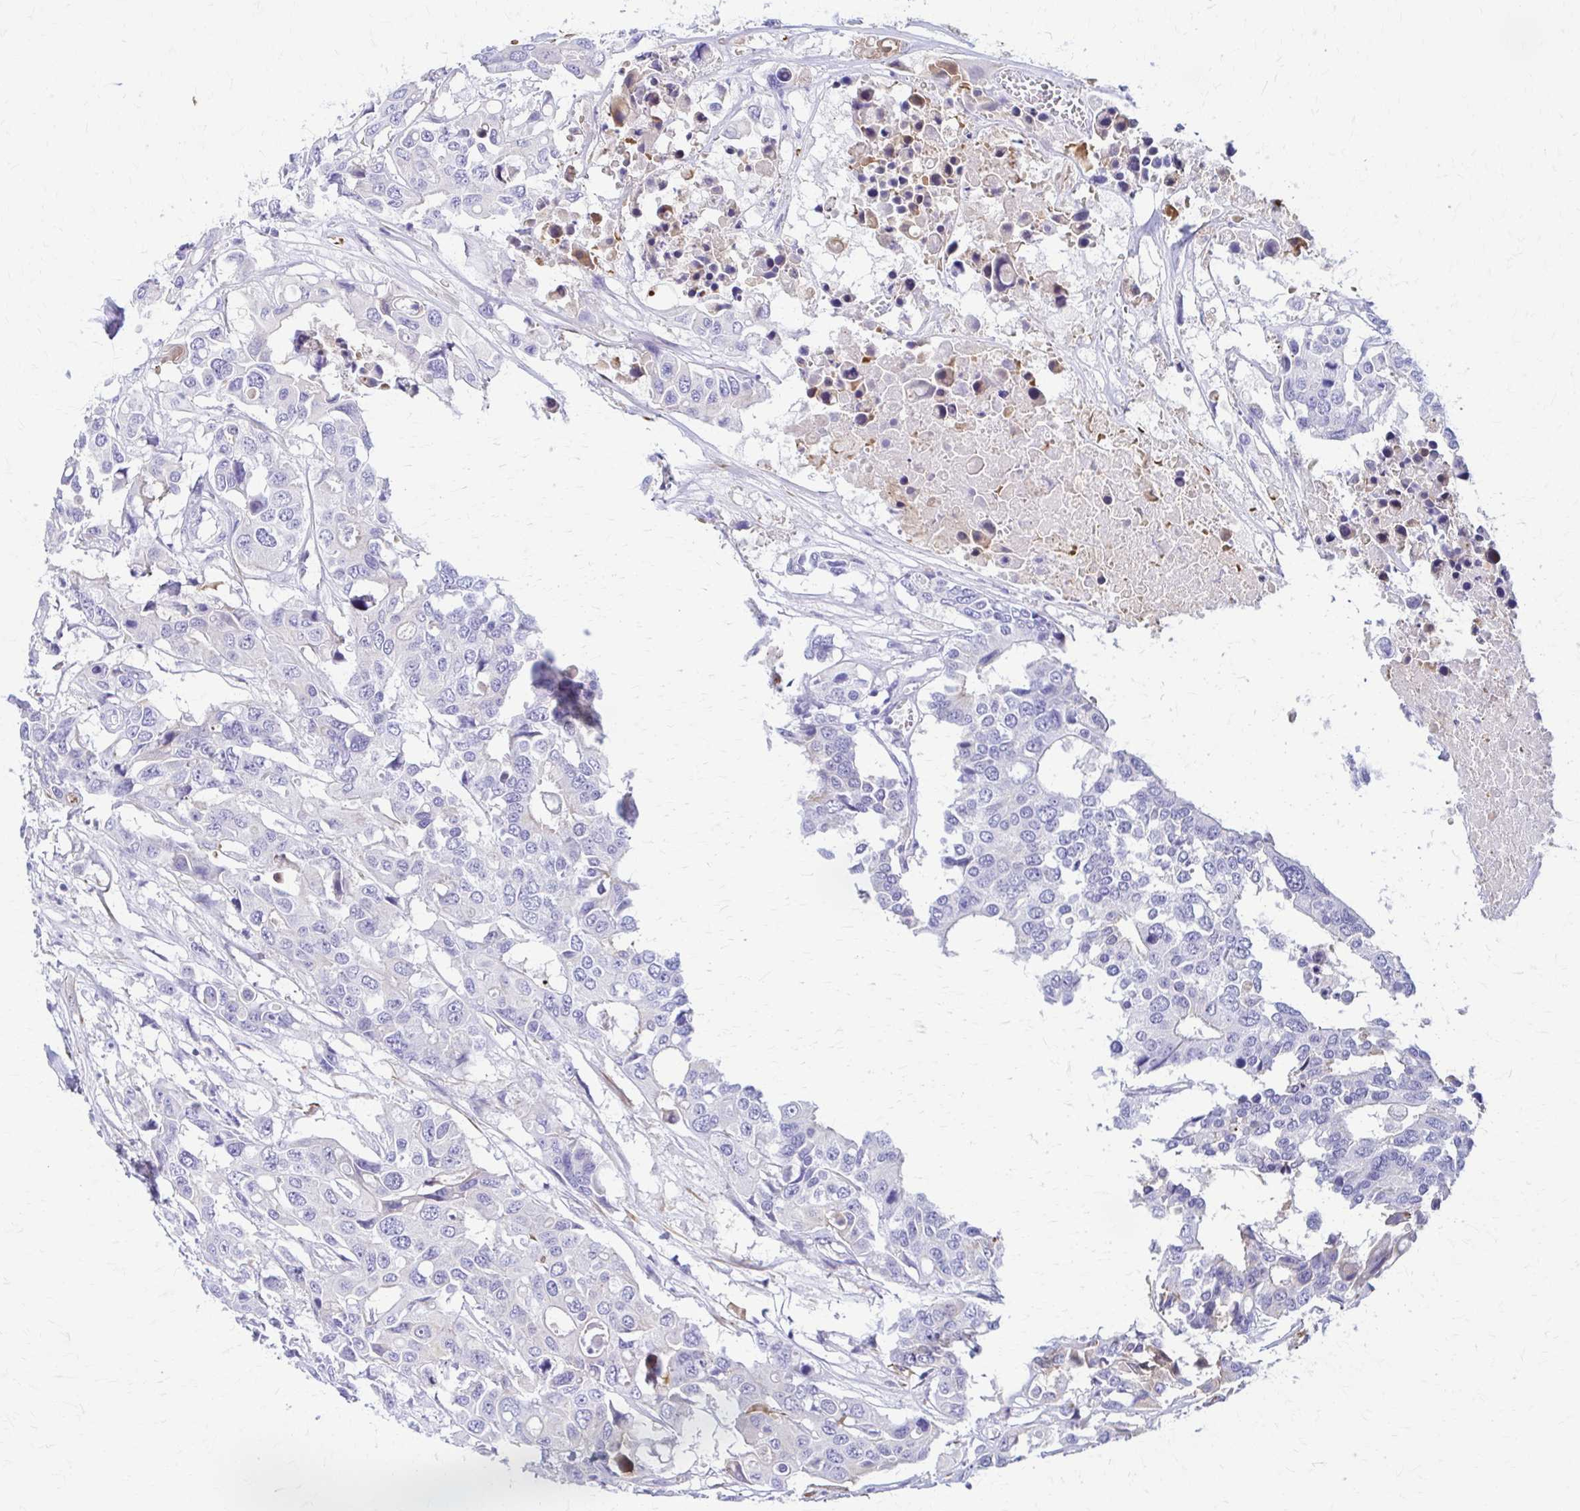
{"staining": {"intensity": "negative", "quantity": "none", "location": "none"}, "tissue": "colorectal cancer", "cell_type": "Tumor cells", "image_type": "cancer", "snomed": [{"axis": "morphology", "description": "Adenocarcinoma, NOS"}, {"axis": "topography", "description": "Colon"}], "caption": "This histopathology image is of colorectal cancer (adenocarcinoma) stained with immunohistochemistry to label a protein in brown with the nuclei are counter-stained blue. There is no positivity in tumor cells. Brightfield microscopy of IHC stained with DAB (brown) and hematoxylin (blue), captured at high magnification.", "gene": "DSP", "patient": {"sex": "male", "age": 77}}